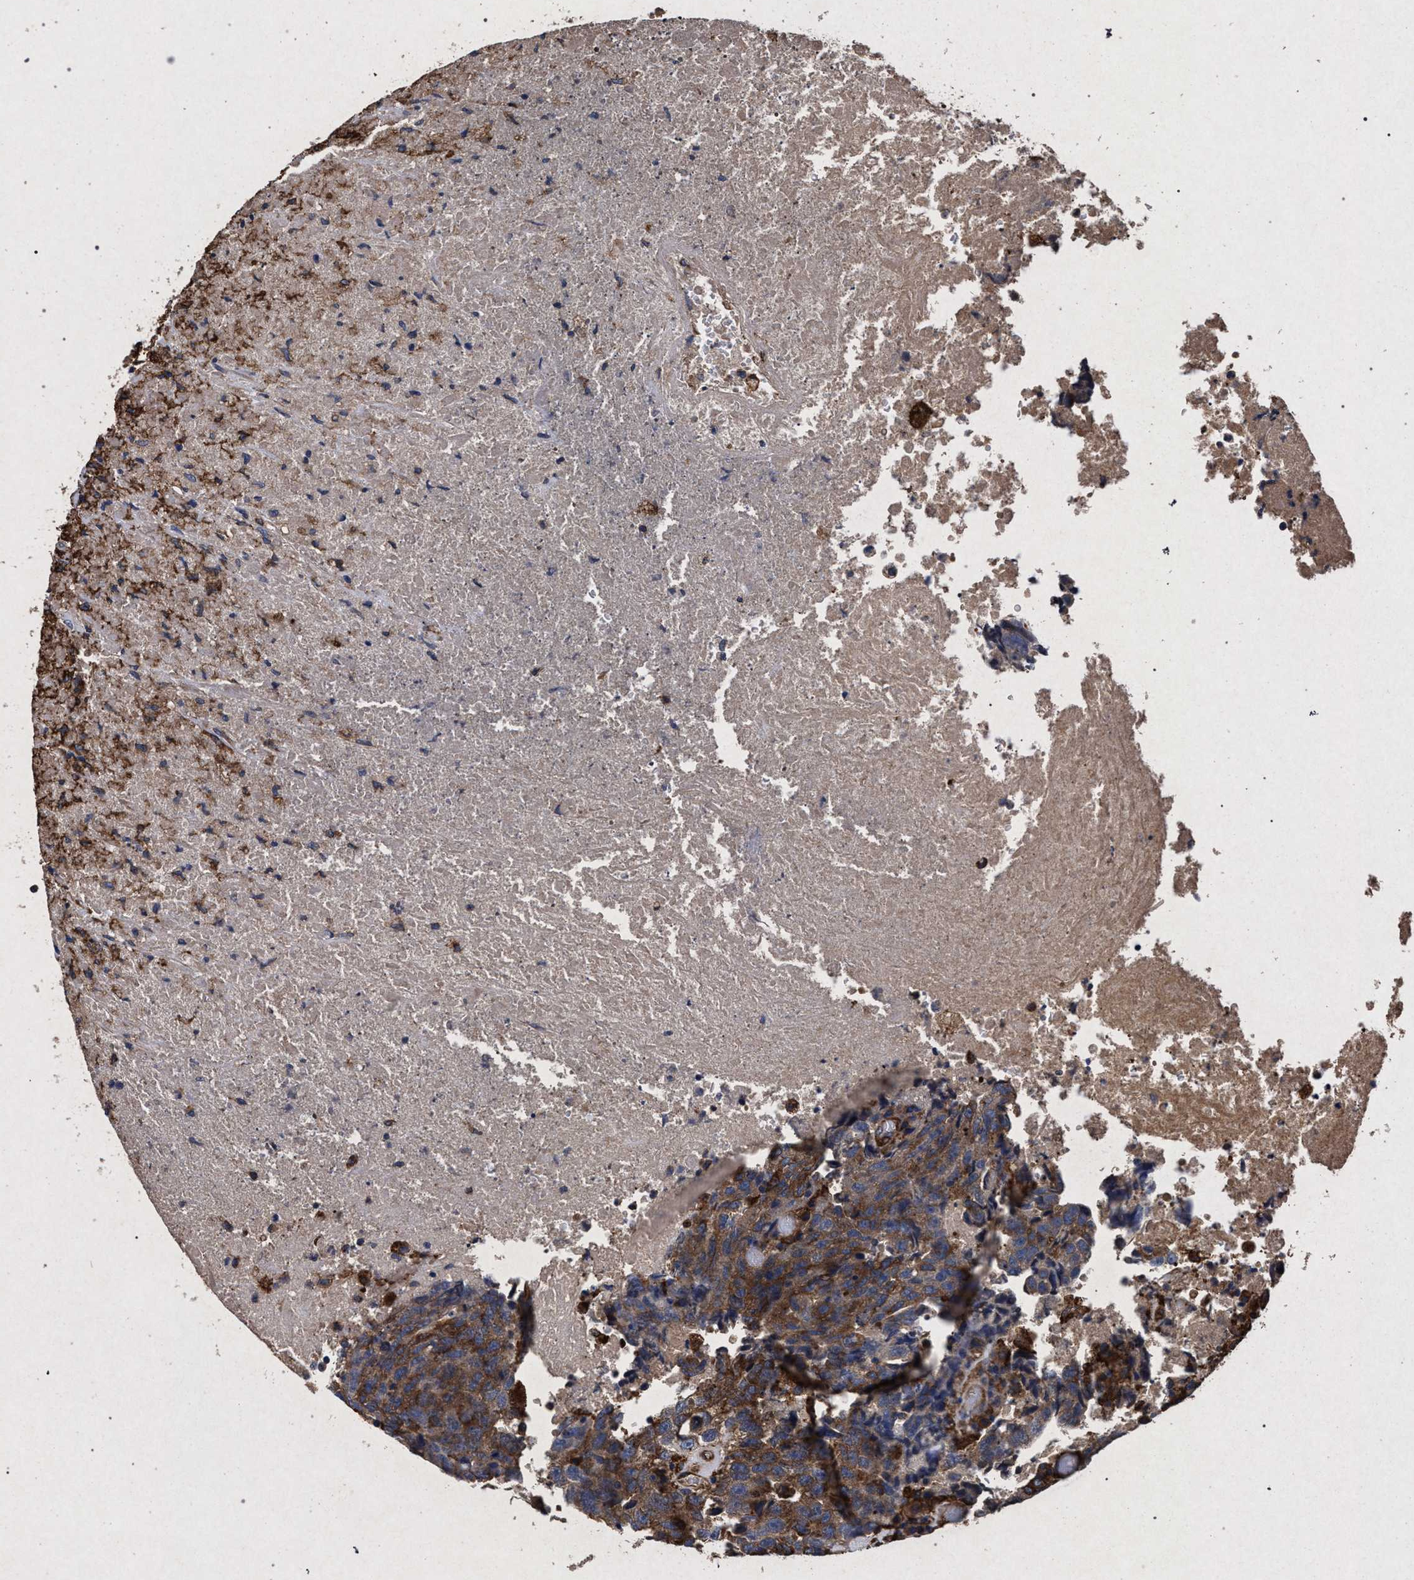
{"staining": {"intensity": "moderate", "quantity": ">75%", "location": "cytoplasmic/membranous"}, "tissue": "testis cancer", "cell_type": "Tumor cells", "image_type": "cancer", "snomed": [{"axis": "morphology", "description": "Necrosis, NOS"}, {"axis": "morphology", "description": "Carcinoma, Embryonal, NOS"}, {"axis": "topography", "description": "Testis"}], "caption": "The image reveals staining of testis cancer (embryonal carcinoma), revealing moderate cytoplasmic/membranous protein expression (brown color) within tumor cells. (brown staining indicates protein expression, while blue staining denotes nuclei).", "gene": "MARCKS", "patient": {"sex": "male", "age": 19}}